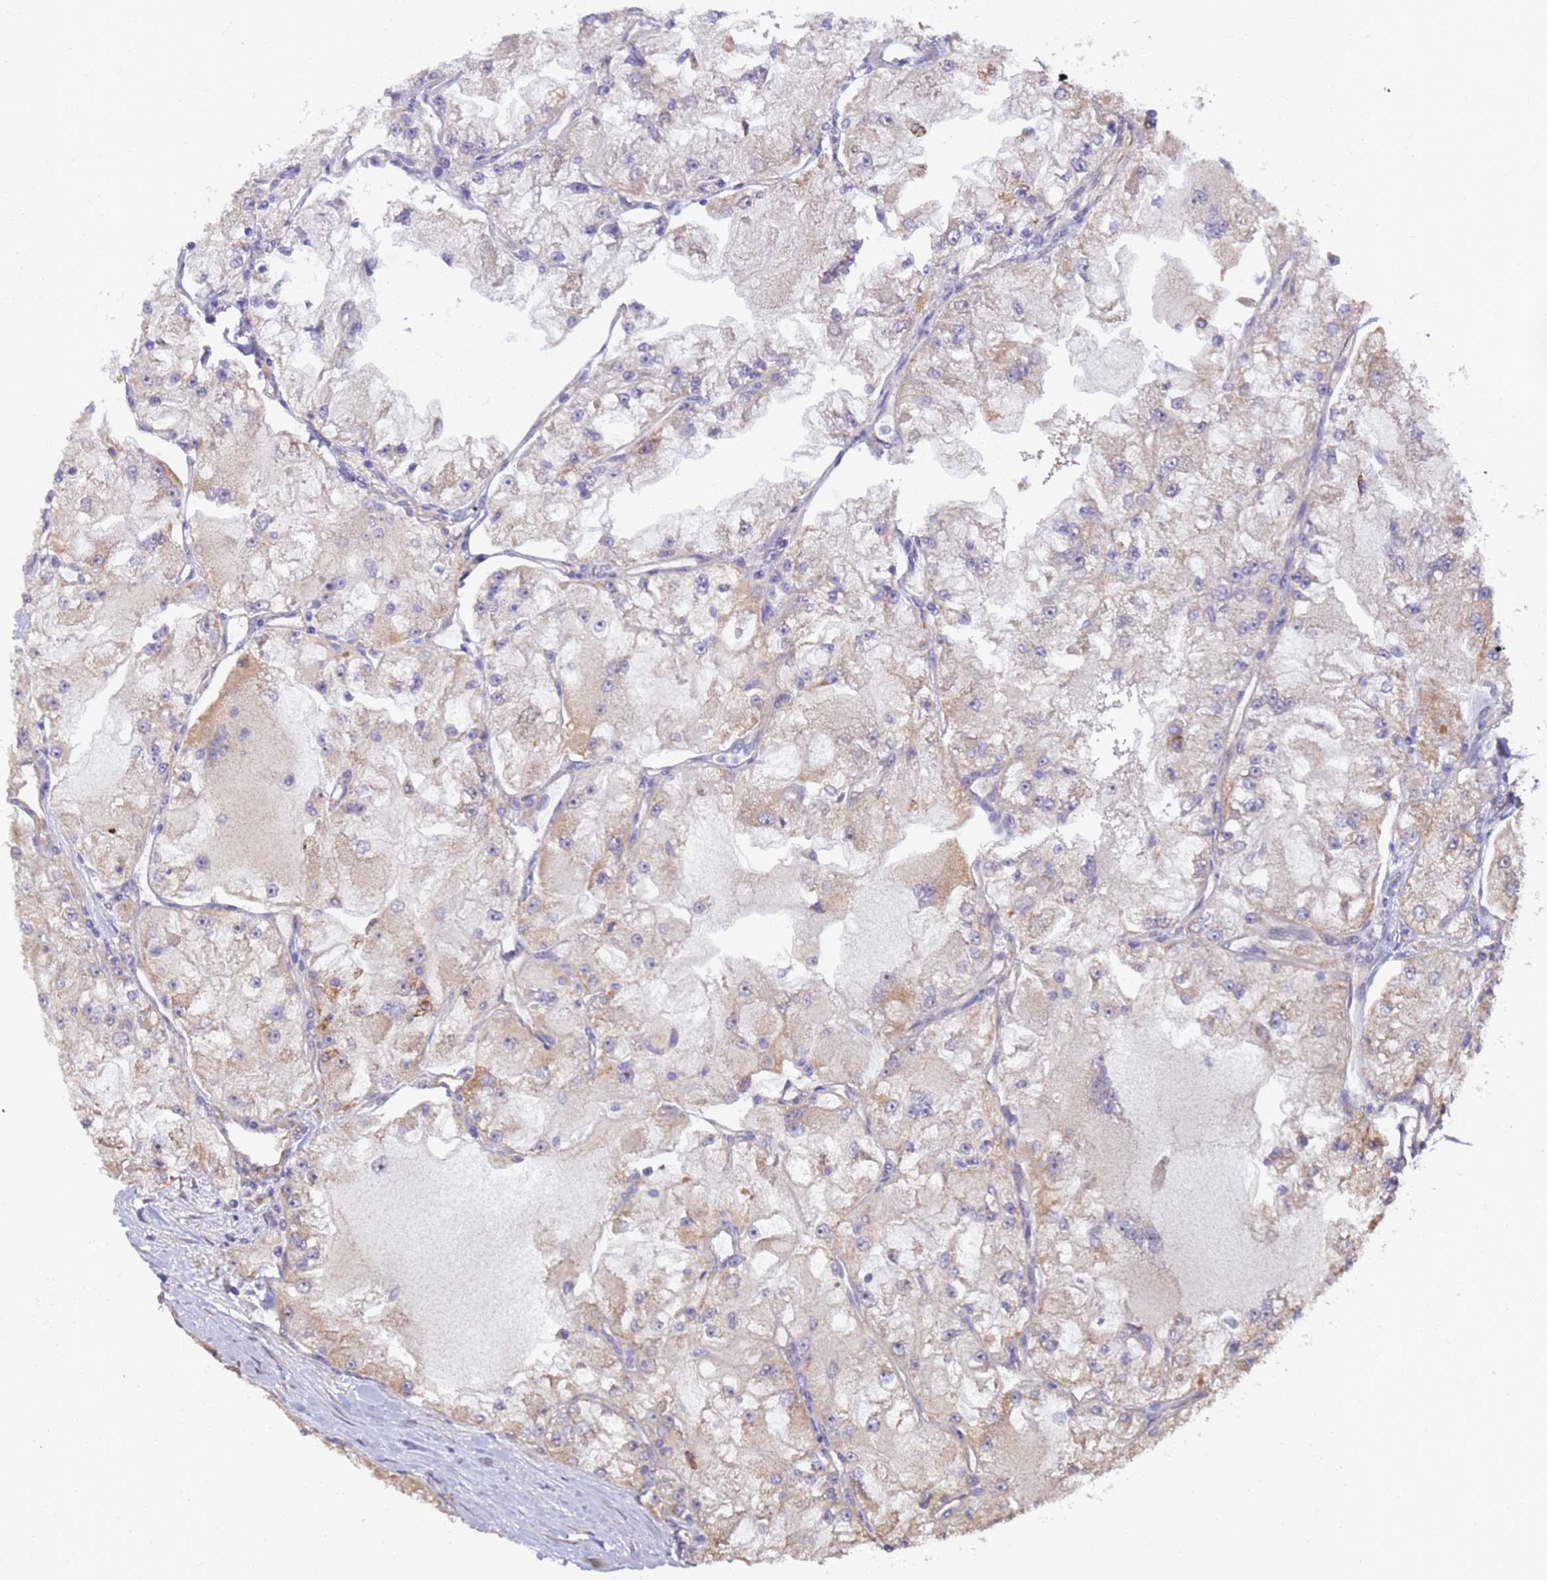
{"staining": {"intensity": "weak", "quantity": "<25%", "location": "cytoplasmic/membranous"}, "tissue": "renal cancer", "cell_type": "Tumor cells", "image_type": "cancer", "snomed": [{"axis": "morphology", "description": "Adenocarcinoma, NOS"}, {"axis": "topography", "description": "Kidney"}], "caption": "There is no significant staining in tumor cells of renal cancer (adenocarcinoma).", "gene": "RAPGEF3", "patient": {"sex": "female", "age": 72}}